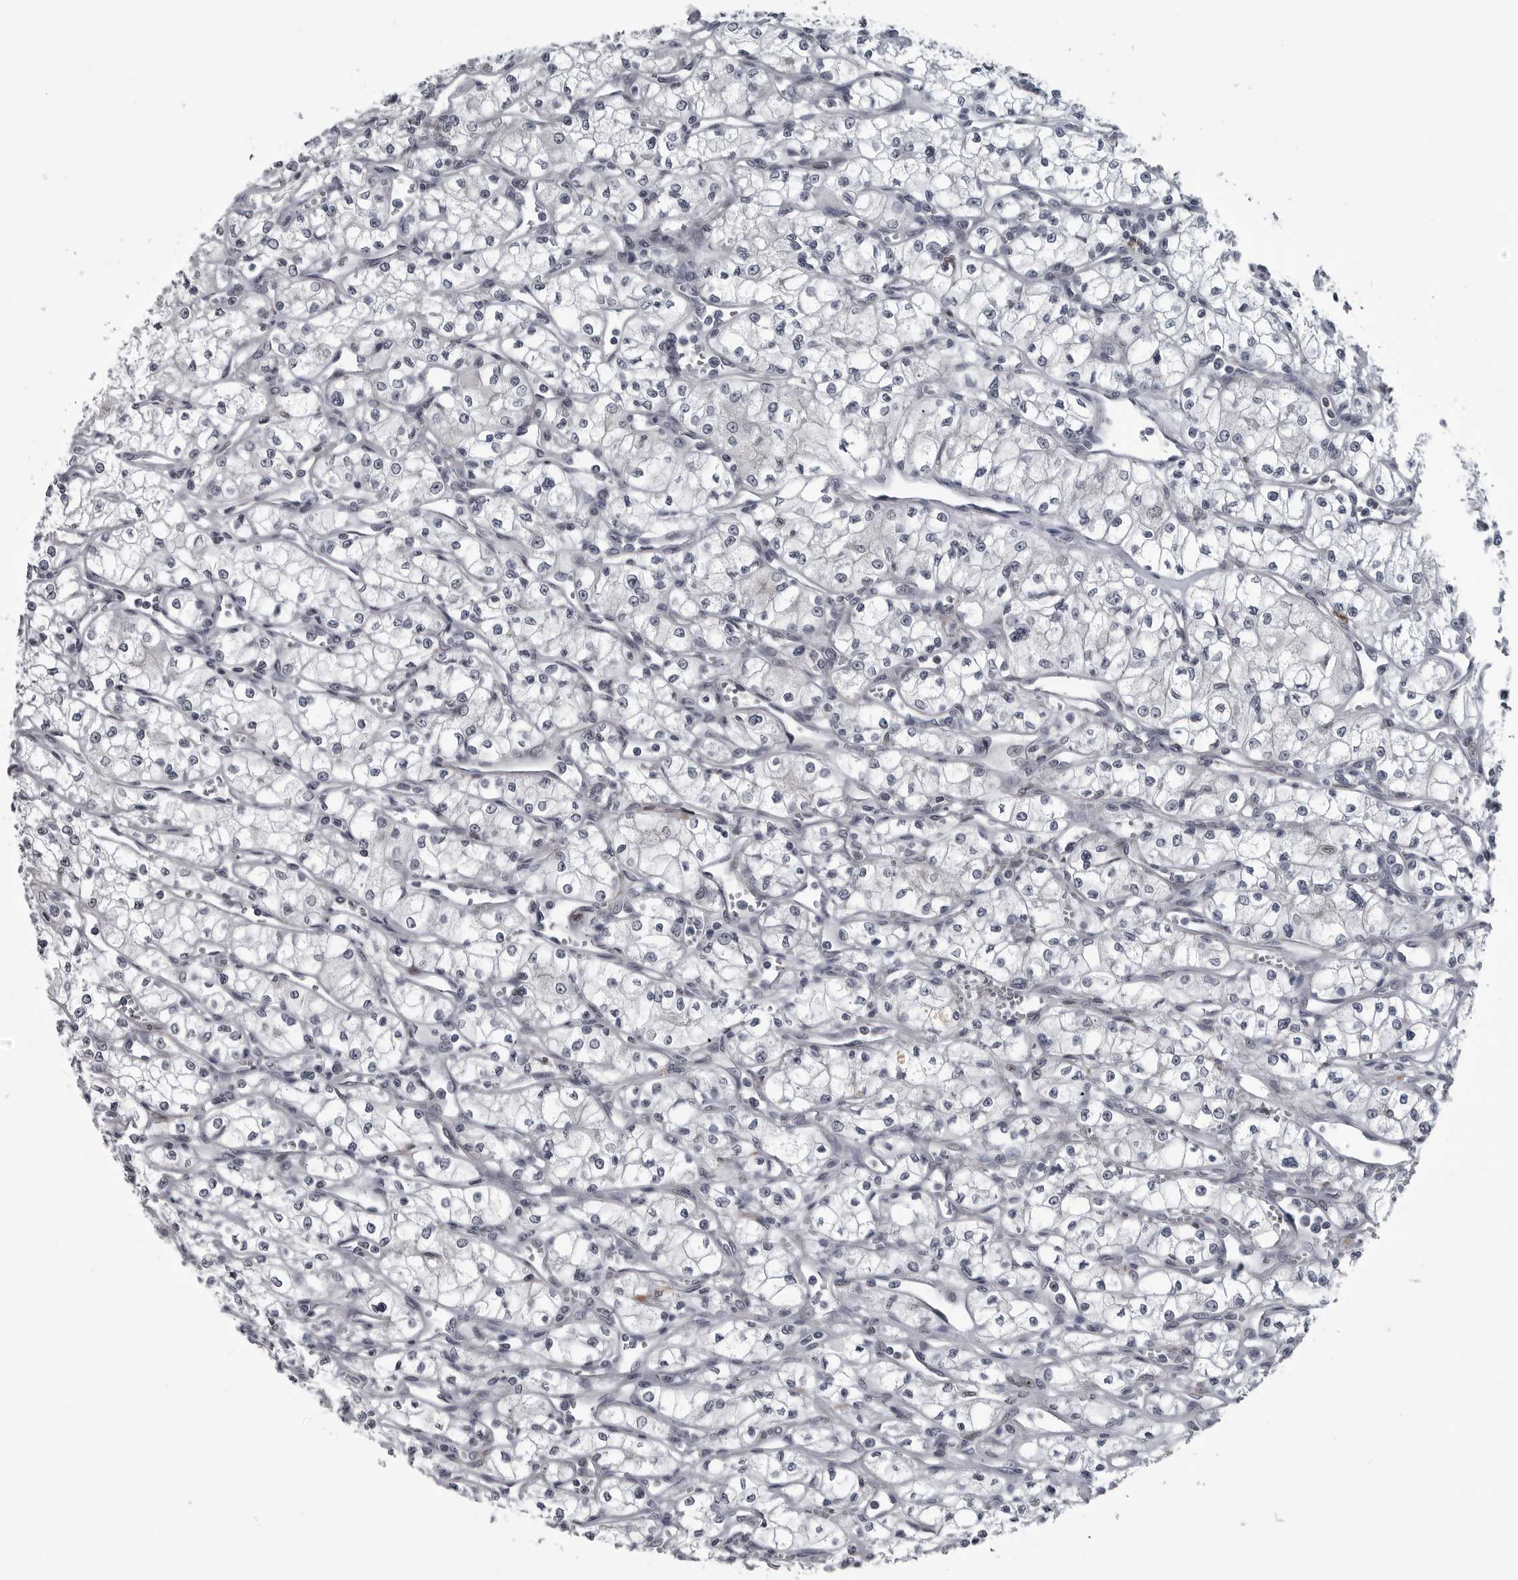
{"staining": {"intensity": "negative", "quantity": "none", "location": "none"}, "tissue": "renal cancer", "cell_type": "Tumor cells", "image_type": "cancer", "snomed": [{"axis": "morphology", "description": "Adenocarcinoma, NOS"}, {"axis": "topography", "description": "Kidney"}], "caption": "Tumor cells are negative for brown protein staining in adenocarcinoma (renal).", "gene": "LYSMD1", "patient": {"sex": "male", "age": 59}}